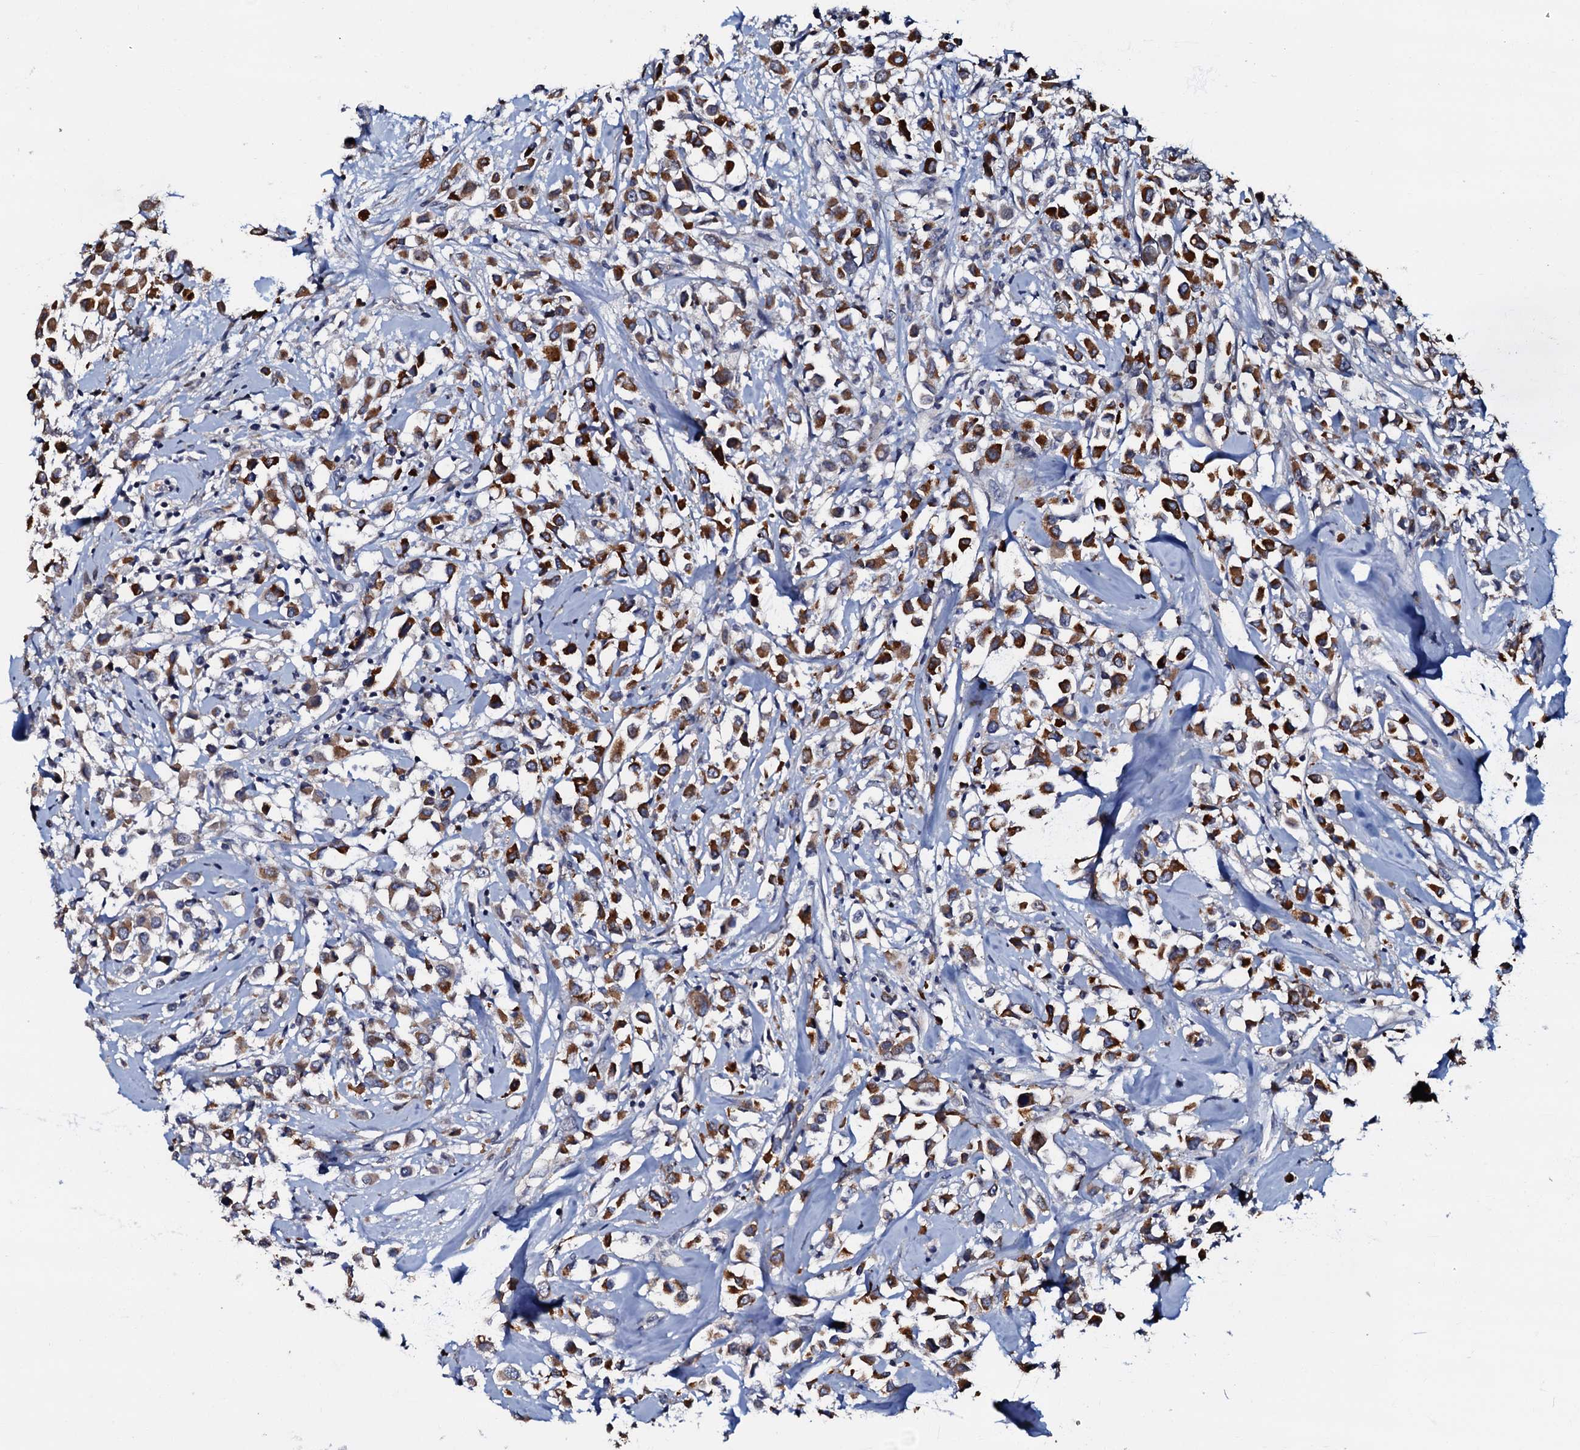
{"staining": {"intensity": "strong", "quantity": "25%-75%", "location": "cytoplasmic/membranous"}, "tissue": "breast cancer", "cell_type": "Tumor cells", "image_type": "cancer", "snomed": [{"axis": "morphology", "description": "Duct carcinoma"}, {"axis": "topography", "description": "Breast"}], "caption": "Brown immunohistochemical staining in breast cancer reveals strong cytoplasmic/membranous expression in approximately 25%-75% of tumor cells.", "gene": "CPNE2", "patient": {"sex": "female", "age": 87}}